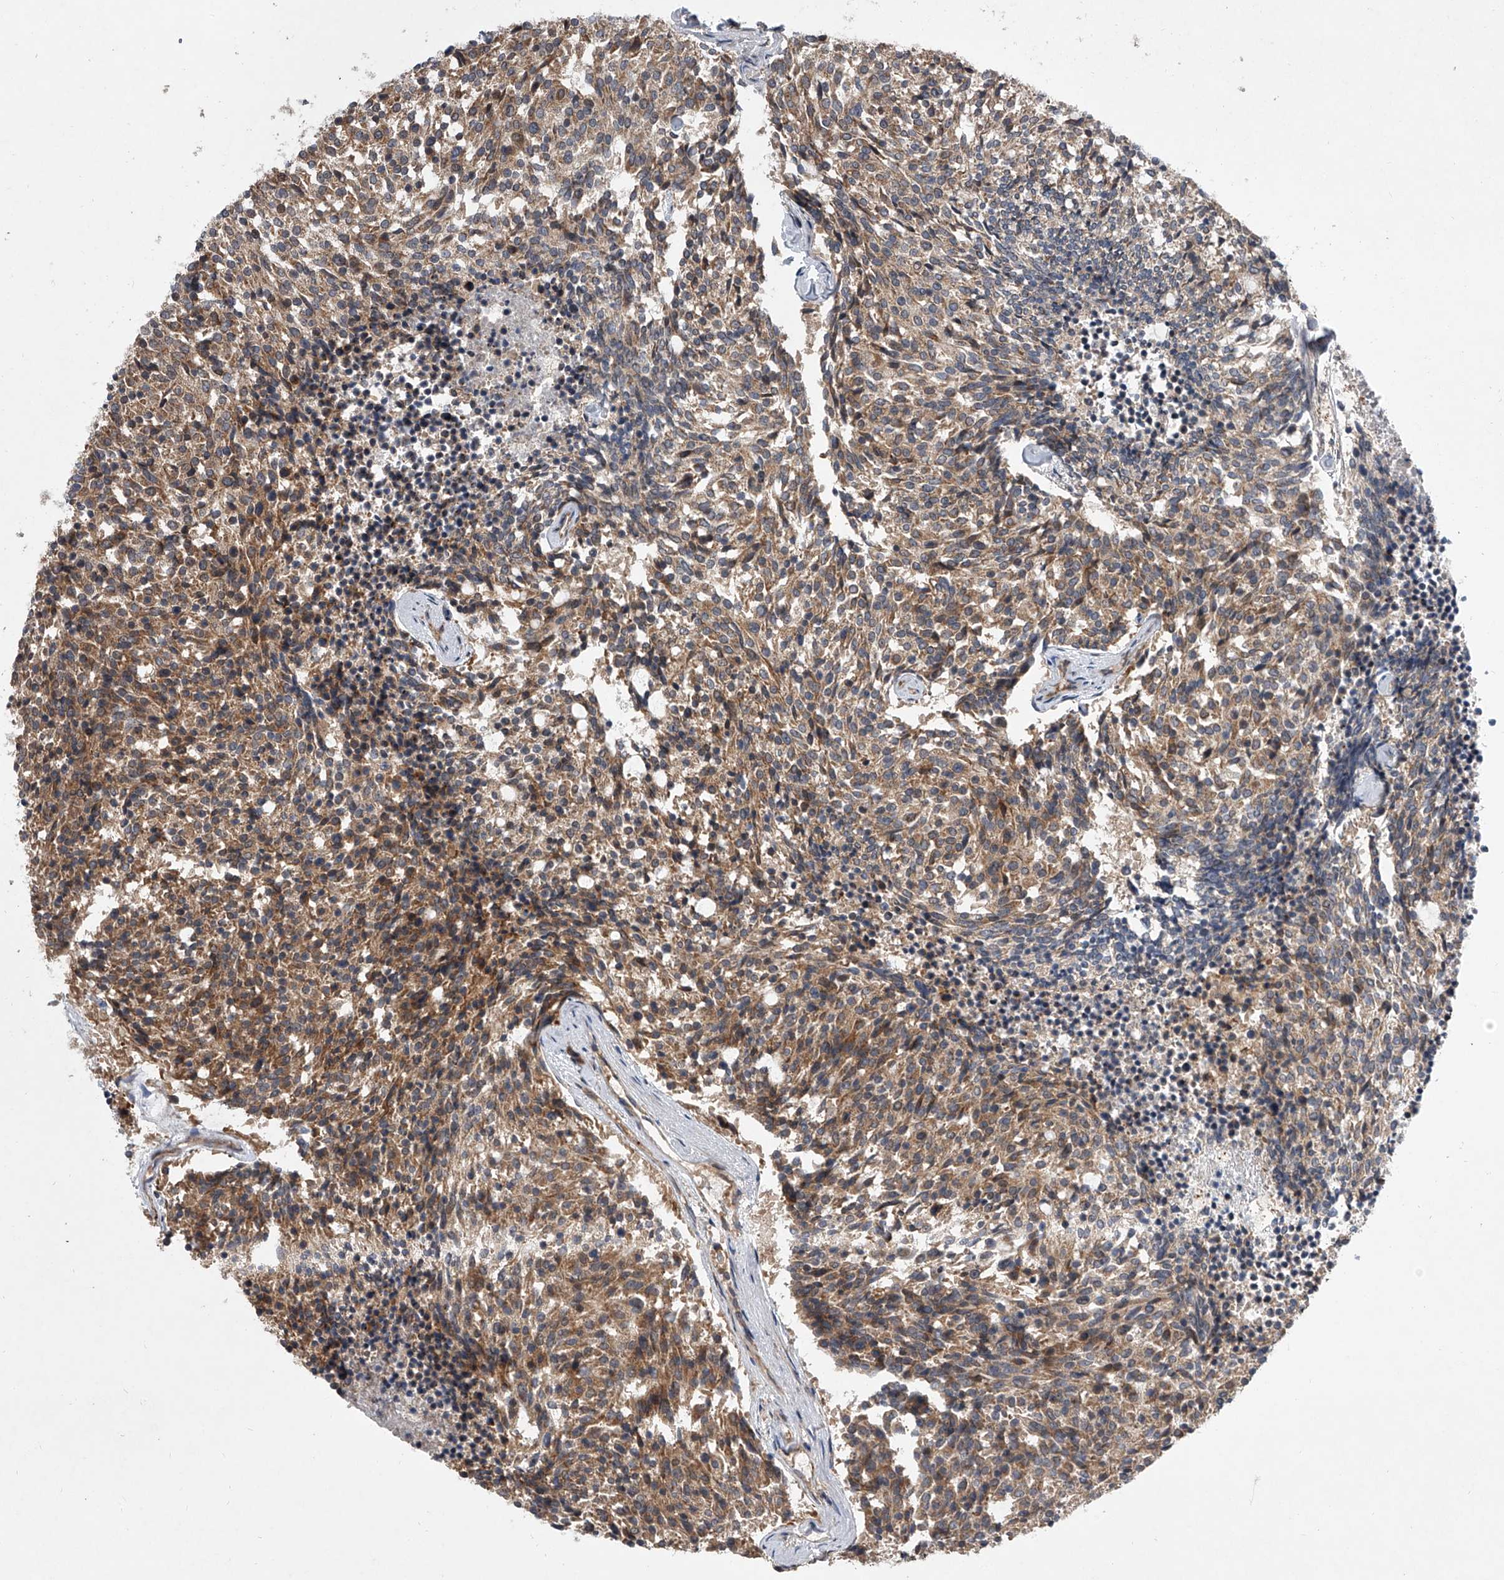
{"staining": {"intensity": "moderate", "quantity": ">75%", "location": "cytoplasmic/membranous"}, "tissue": "carcinoid", "cell_type": "Tumor cells", "image_type": "cancer", "snomed": [{"axis": "morphology", "description": "Carcinoid, malignant, NOS"}, {"axis": "topography", "description": "Pancreas"}], "caption": "A histopathology image showing moderate cytoplasmic/membranous positivity in about >75% of tumor cells in carcinoid, as visualized by brown immunohistochemical staining.", "gene": "GEMIN8", "patient": {"sex": "female", "age": 54}}